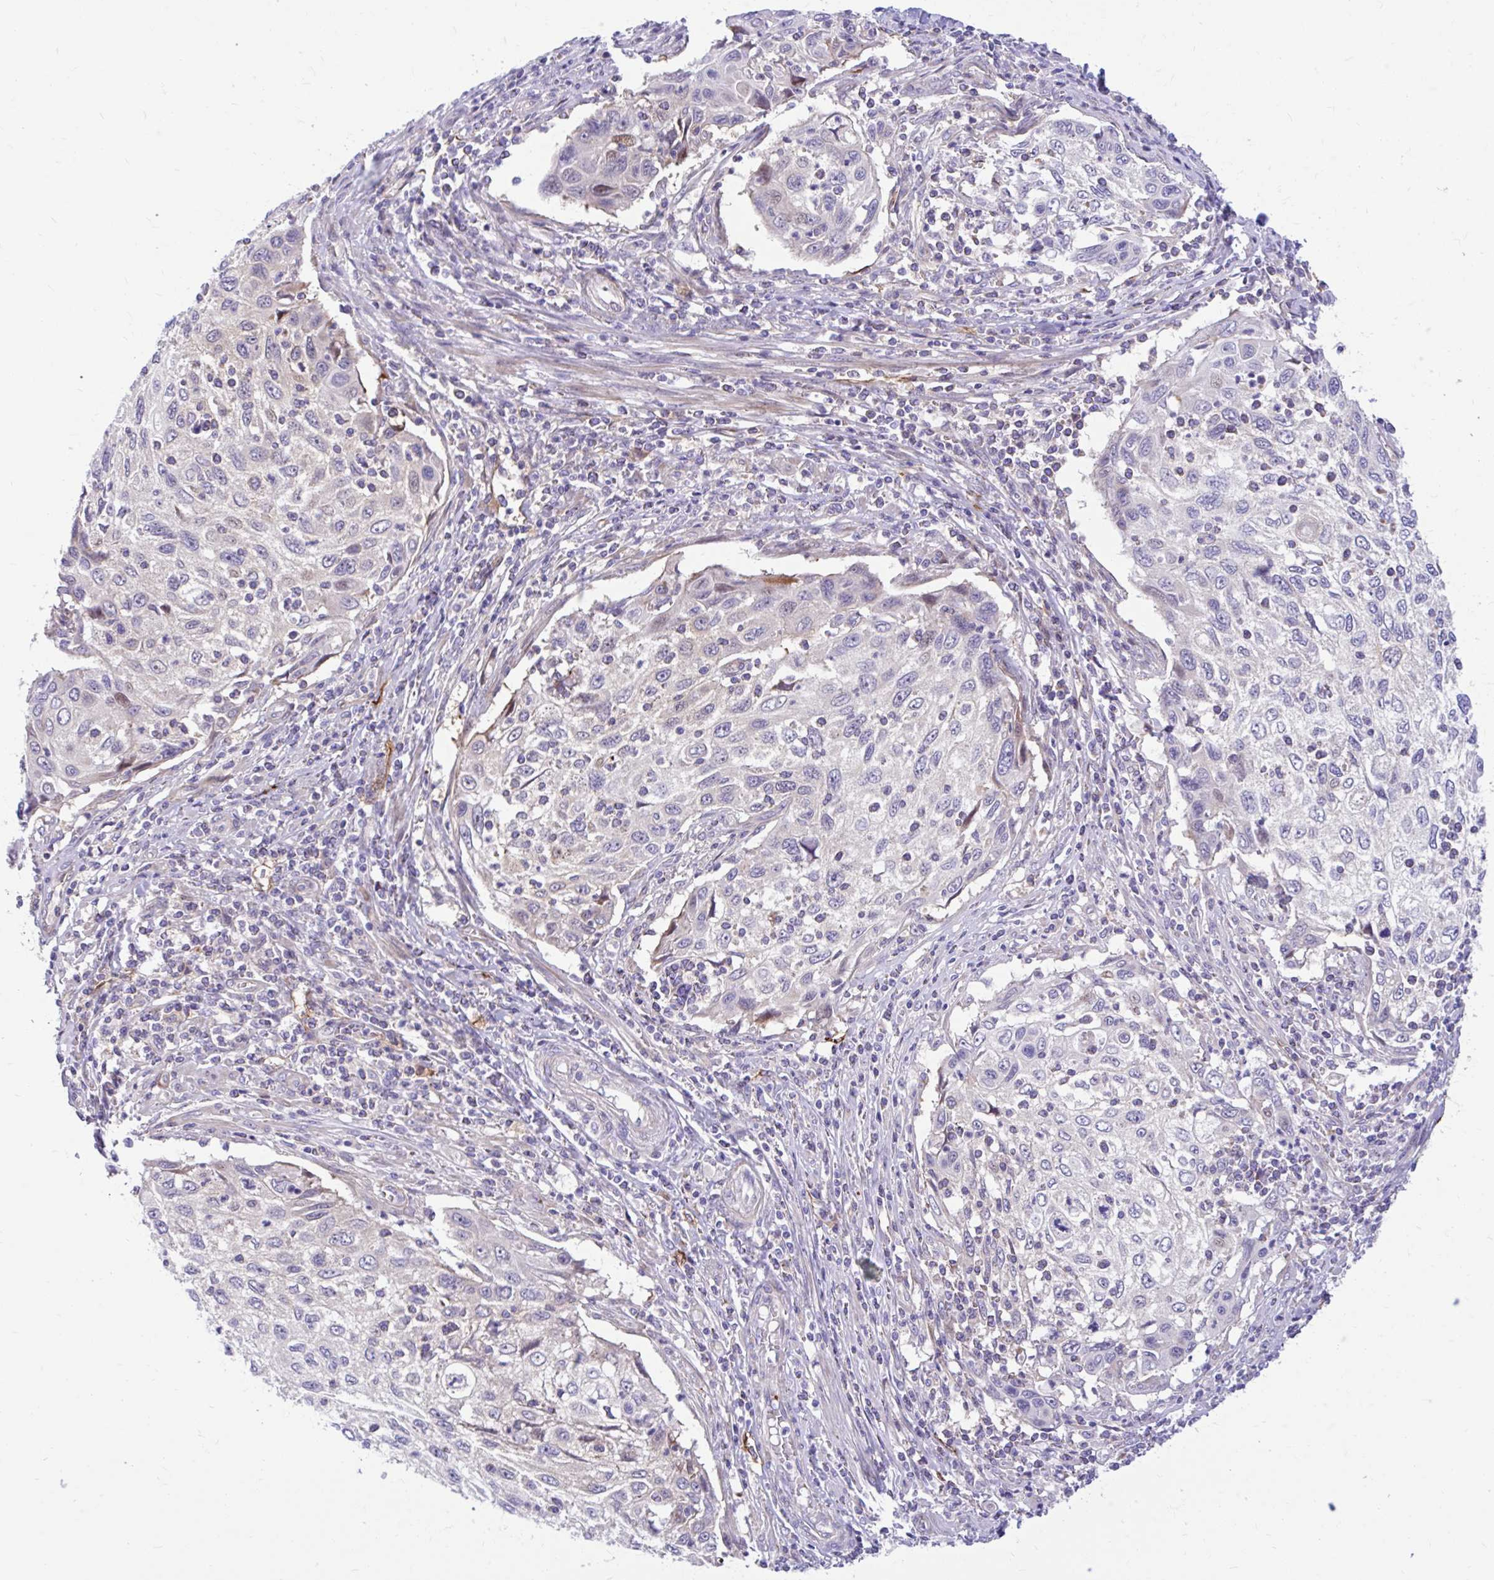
{"staining": {"intensity": "negative", "quantity": "none", "location": "none"}, "tissue": "cervical cancer", "cell_type": "Tumor cells", "image_type": "cancer", "snomed": [{"axis": "morphology", "description": "Squamous cell carcinoma, NOS"}, {"axis": "topography", "description": "Cervix"}], "caption": "Cervical cancer (squamous cell carcinoma) stained for a protein using immunohistochemistry shows no staining tumor cells.", "gene": "ESPNL", "patient": {"sex": "female", "age": 70}}